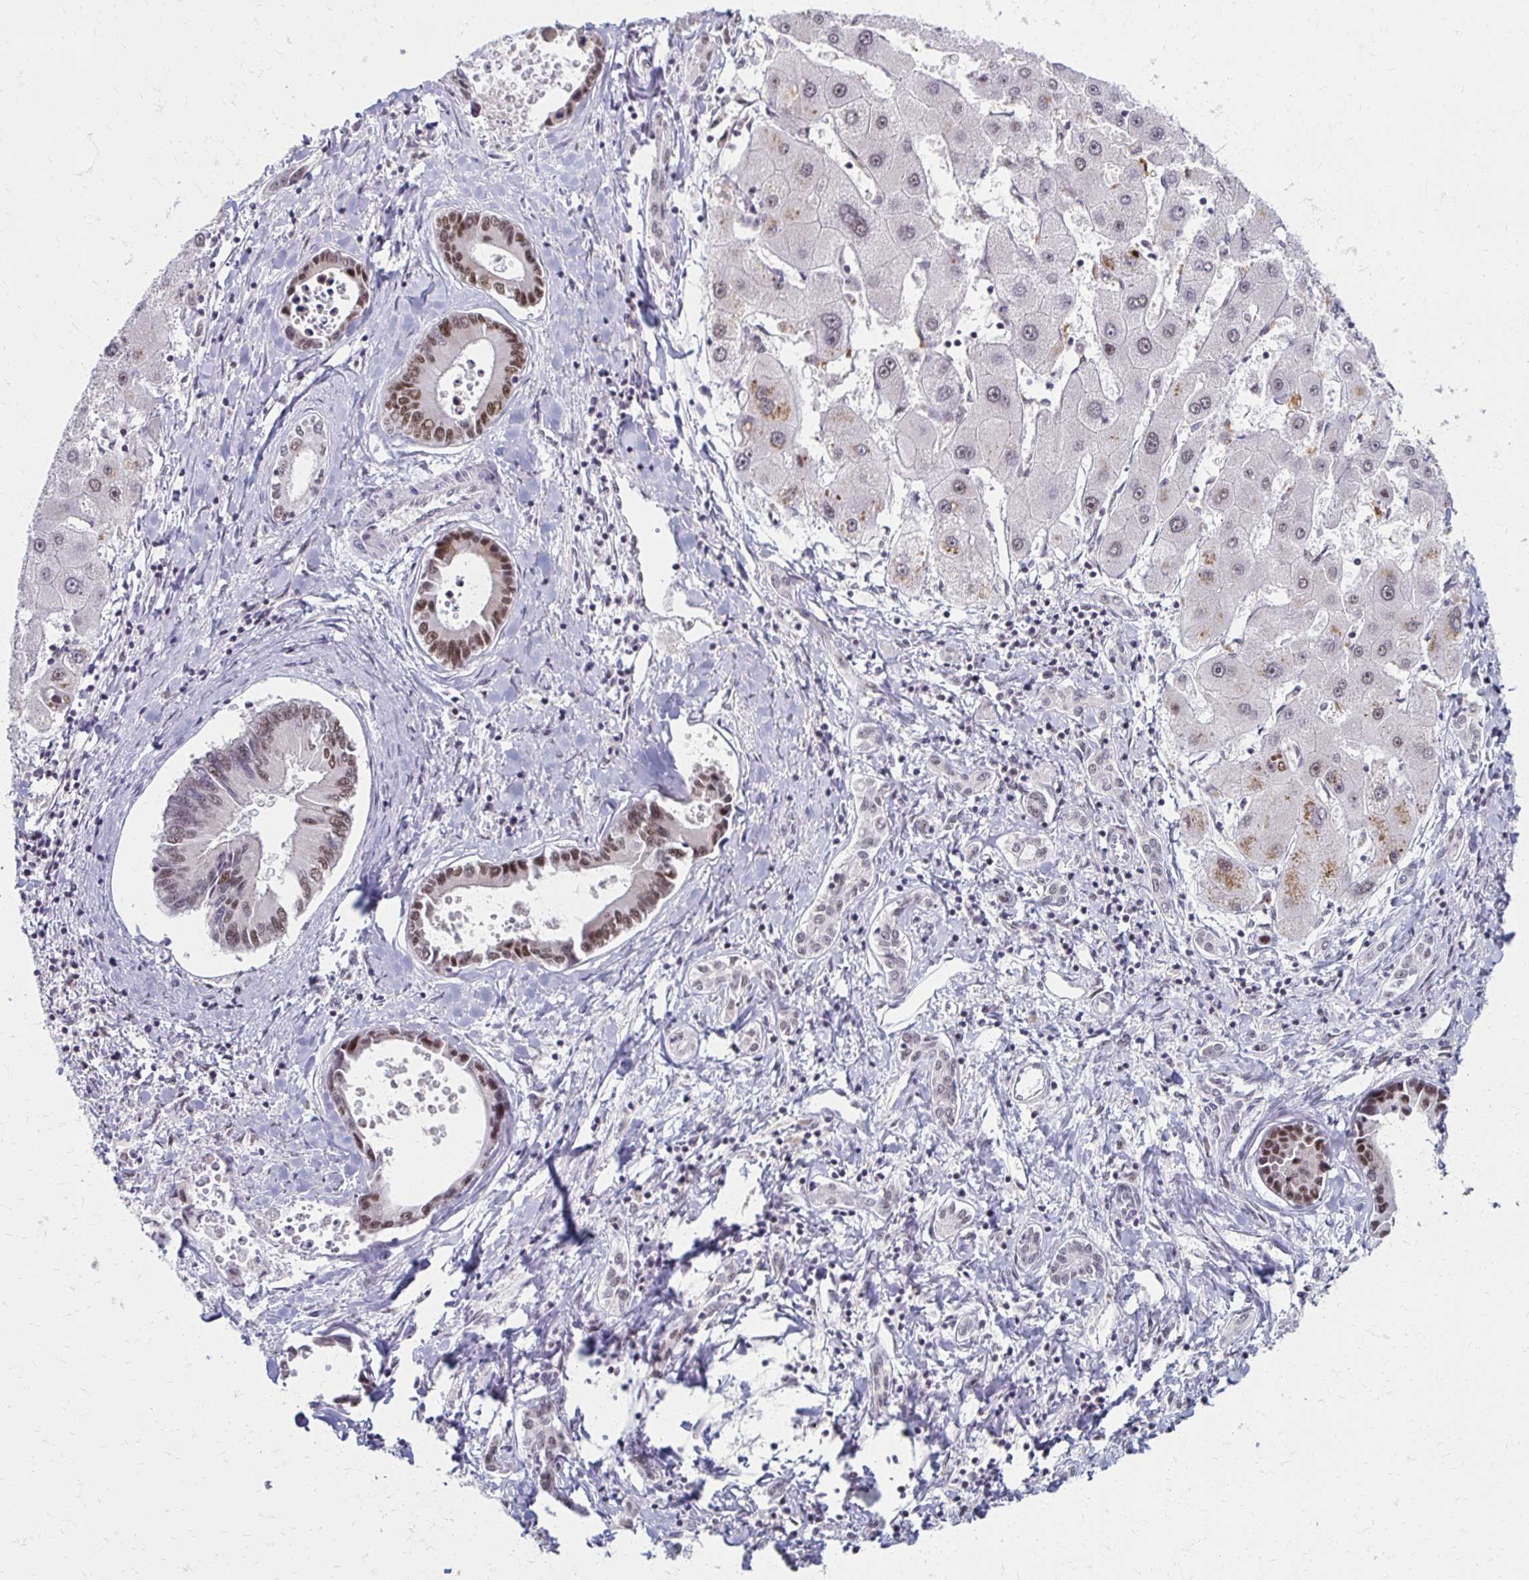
{"staining": {"intensity": "moderate", "quantity": ">75%", "location": "nuclear"}, "tissue": "liver cancer", "cell_type": "Tumor cells", "image_type": "cancer", "snomed": [{"axis": "morphology", "description": "Cholangiocarcinoma"}, {"axis": "topography", "description": "Liver"}], "caption": "Cholangiocarcinoma (liver) was stained to show a protein in brown. There is medium levels of moderate nuclear staining in about >75% of tumor cells.", "gene": "IRF7", "patient": {"sex": "male", "age": 66}}